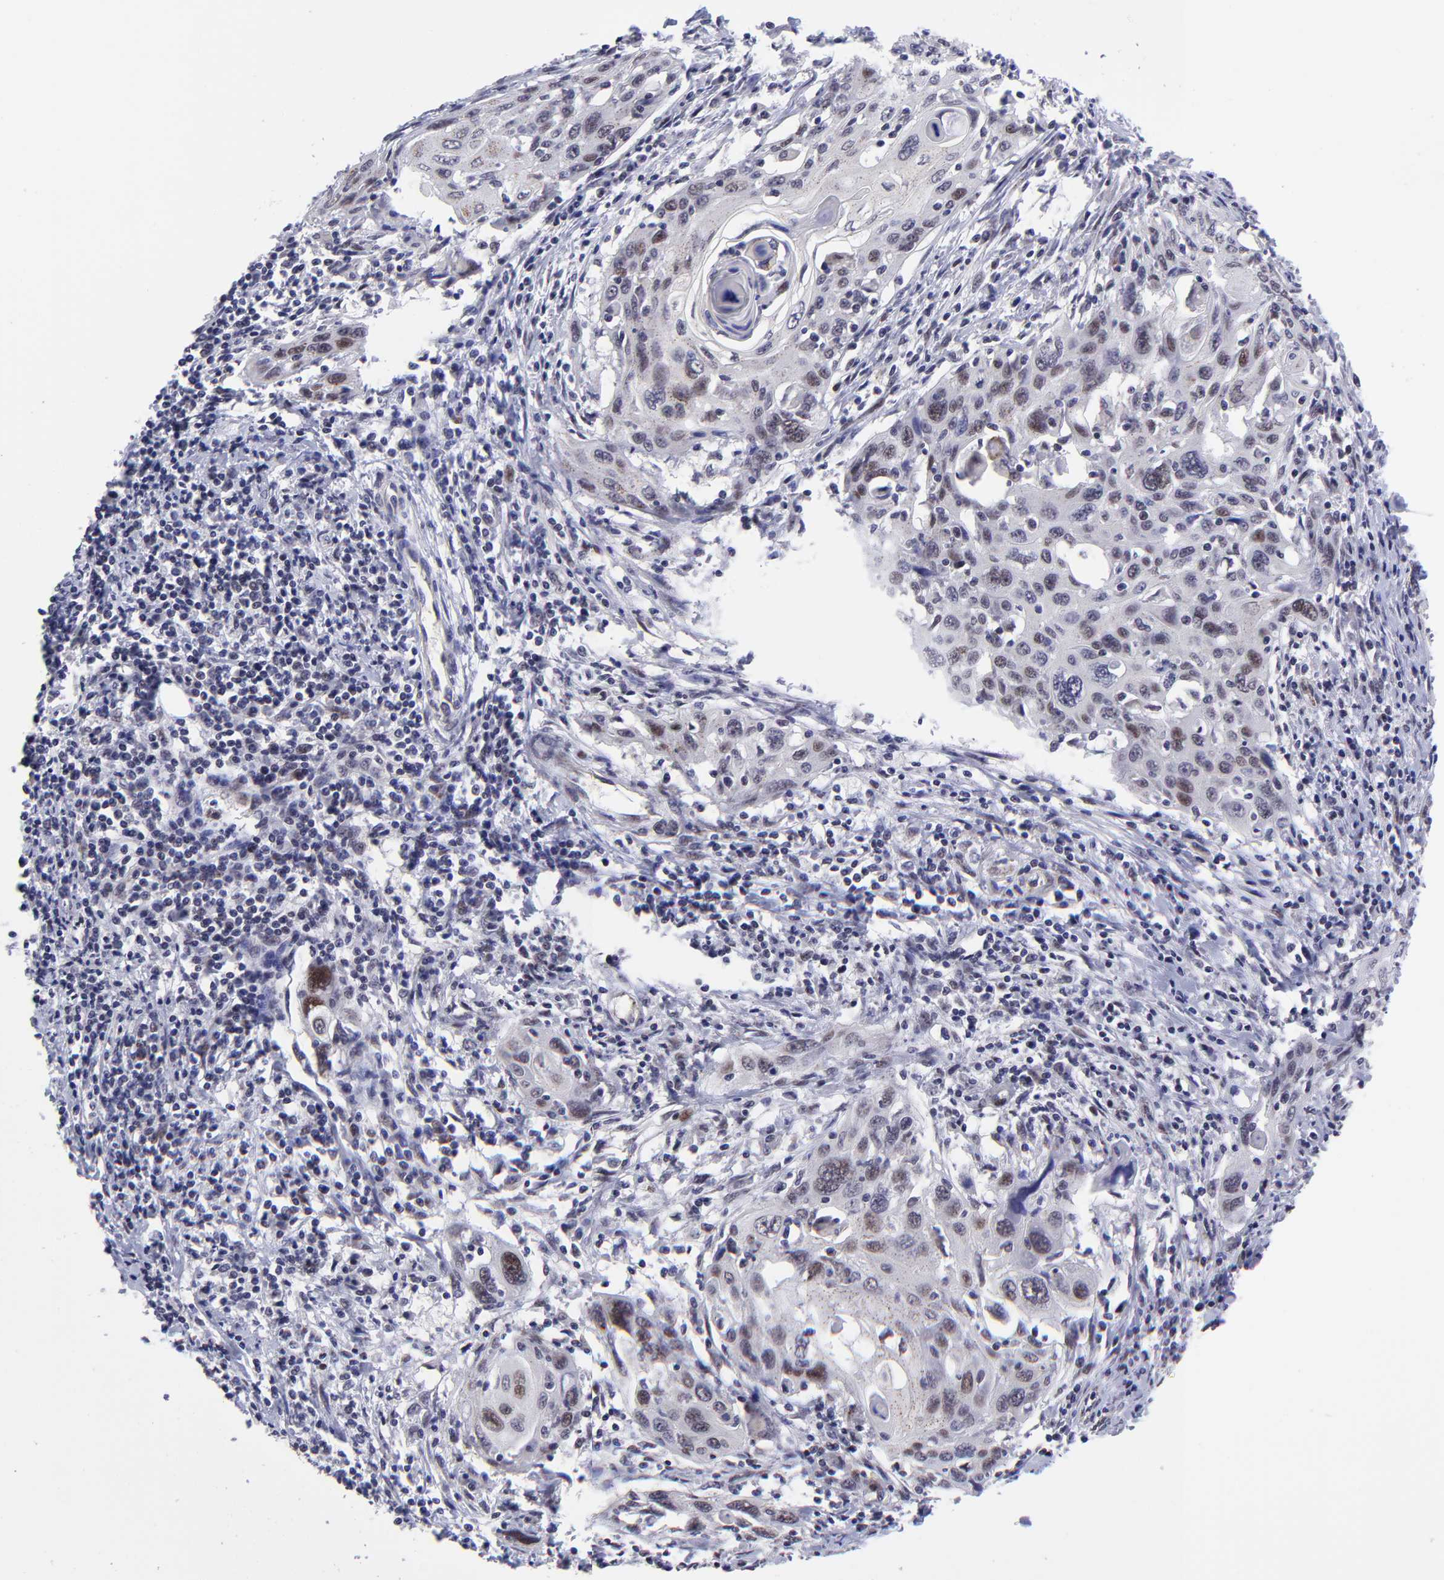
{"staining": {"intensity": "moderate", "quantity": "25%-75%", "location": "nuclear"}, "tissue": "cervical cancer", "cell_type": "Tumor cells", "image_type": "cancer", "snomed": [{"axis": "morphology", "description": "Squamous cell carcinoma, NOS"}, {"axis": "topography", "description": "Cervix"}], "caption": "DAB (3,3'-diaminobenzidine) immunohistochemical staining of cervical cancer (squamous cell carcinoma) exhibits moderate nuclear protein expression in about 25%-75% of tumor cells.", "gene": "SOX6", "patient": {"sex": "female", "age": 54}}